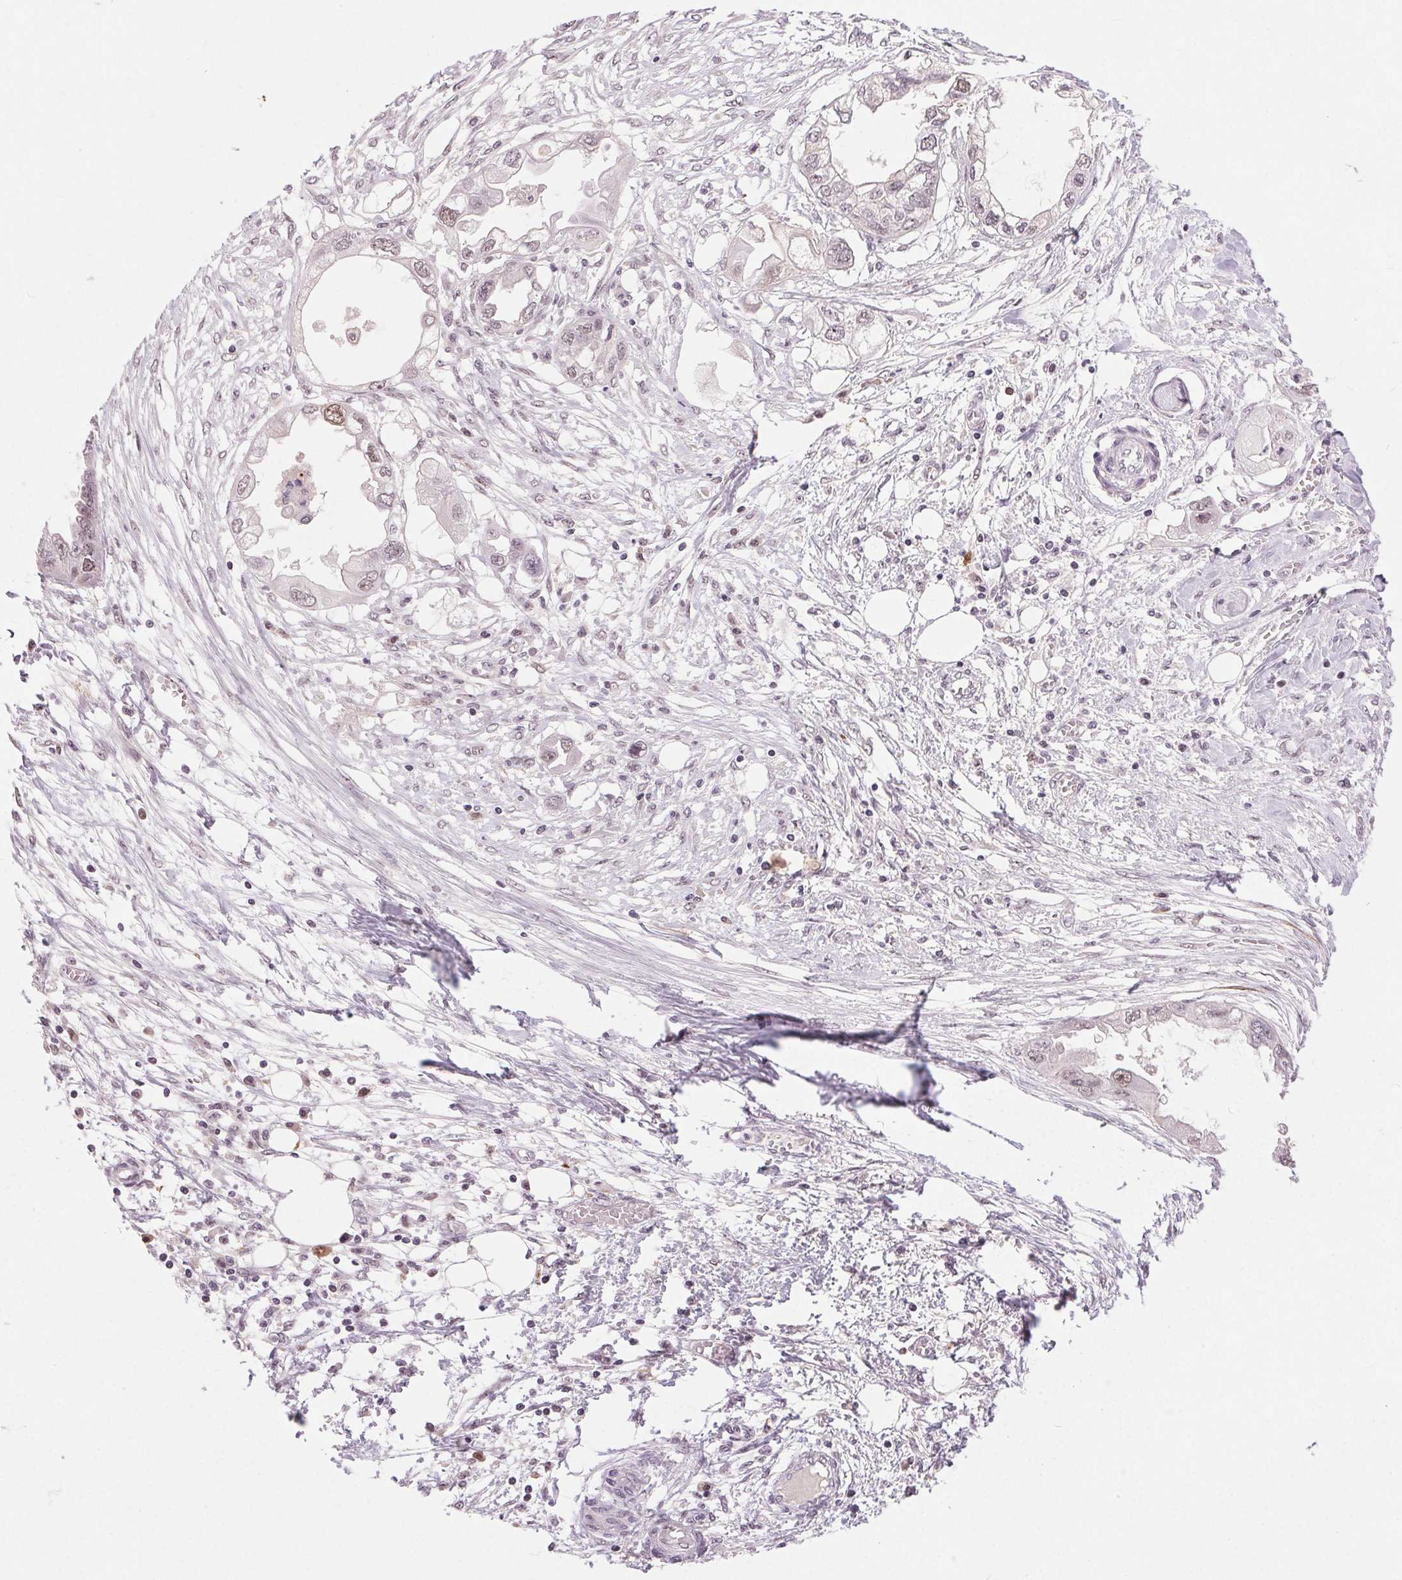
{"staining": {"intensity": "weak", "quantity": "<25%", "location": "nuclear"}, "tissue": "endometrial cancer", "cell_type": "Tumor cells", "image_type": "cancer", "snomed": [{"axis": "morphology", "description": "Adenocarcinoma, NOS"}, {"axis": "morphology", "description": "Adenocarcinoma, metastatic, NOS"}, {"axis": "topography", "description": "Adipose tissue"}, {"axis": "topography", "description": "Endometrium"}], "caption": "An IHC histopathology image of endometrial cancer (adenocarcinoma) is shown. There is no staining in tumor cells of endometrial cancer (adenocarcinoma).", "gene": "CD2BP2", "patient": {"sex": "female", "age": 67}}